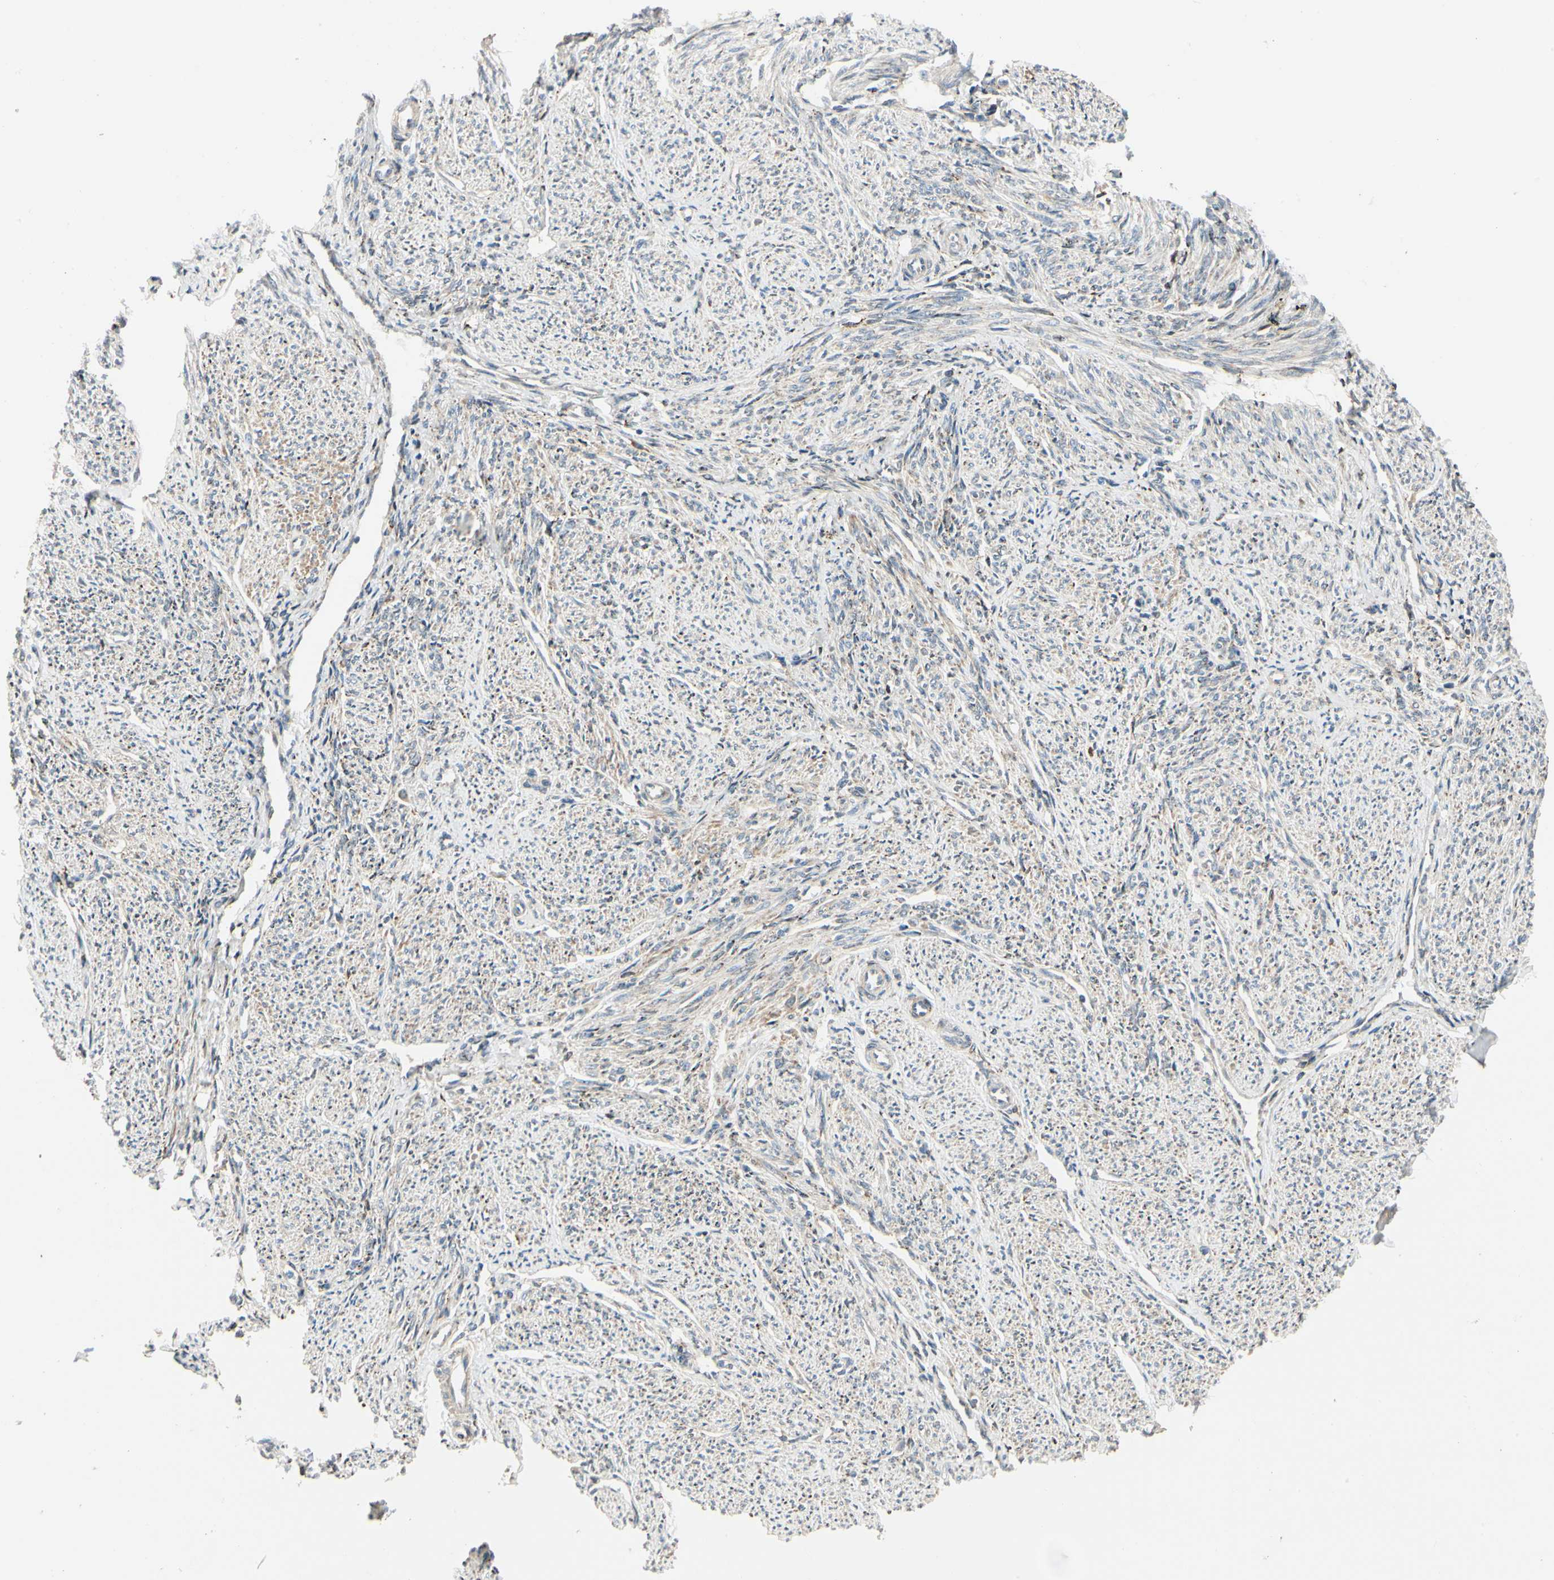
{"staining": {"intensity": "weak", "quantity": ">75%", "location": "cytoplasmic/membranous"}, "tissue": "smooth muscle", "cell_type": "Smooth muscle cells", "image_type": "normal", "snomed": [{"axis": "morphology", "description": "Normal tissue, NOS"}, {"axis": "topography", "description": "Smooth muscle"}], "caption": "Smooth muscle cells reveal weak cytoplasmic/membranous expression in about >75% of cells in benign smooth muscle.", "gene": "MRPL9", "patient": {"sex": "female", "age": 65}}